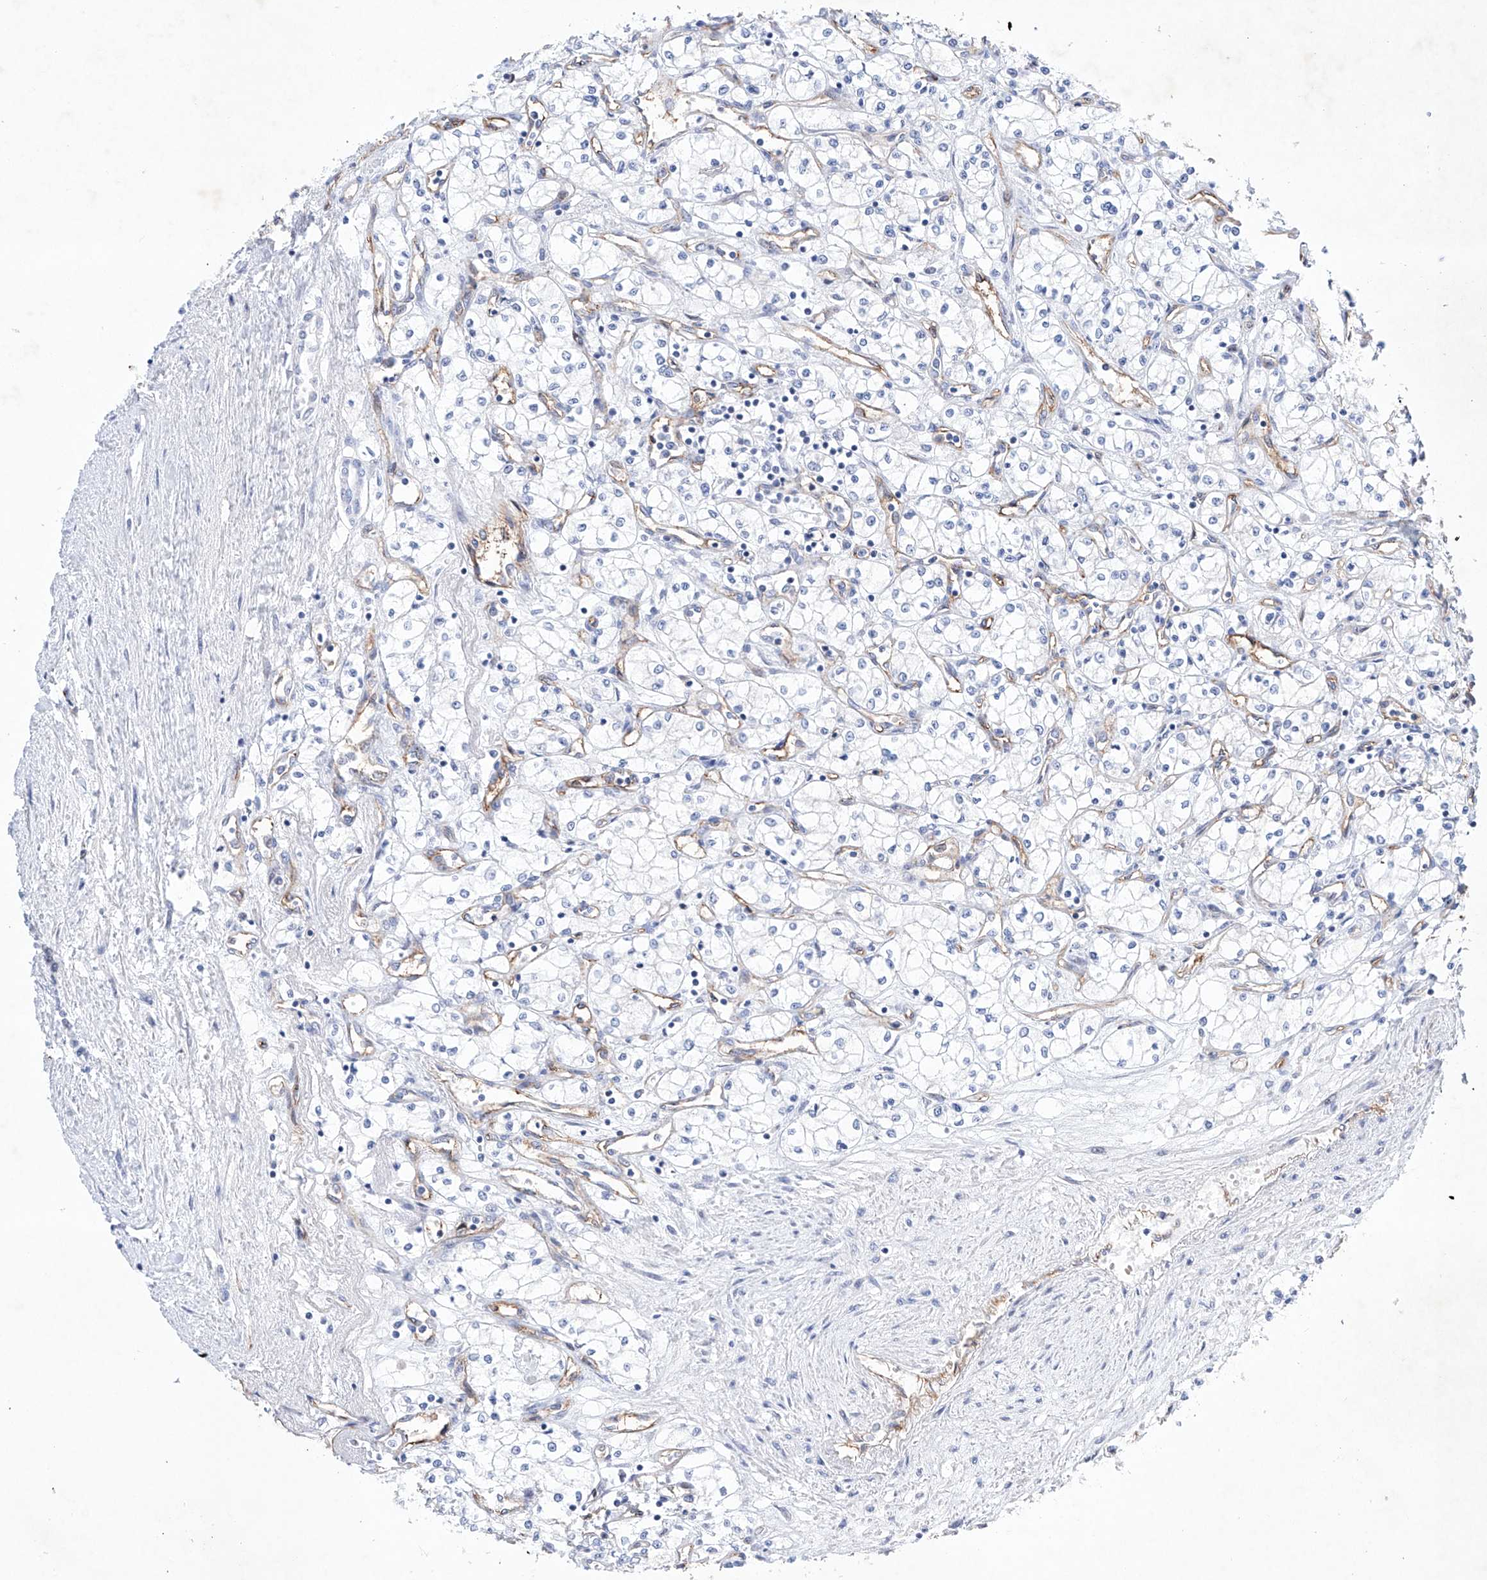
{"staining": {"intensity": "negative", "quantity": "none", "location": "none"}, "tissue": "renal cancer", "cell_type": "Tumor cells", "image_type": "cancer", "snomed": [{"axis": "morphology", "description": "Adenocarcinoma, NOS"}, {"axis": "topography", "description": "Kidney"}], "caption": "High magnification brightfield microscopy of renal adenocarcinoma stained with DAB (3,3'-diaminobenzidine) (brown) and counterstained with hematoxylin (blue): tumor cells show no significant staining. (Immunohistochemistry, brightfield microscopy, high magnification).", "gene": "ETV7", "patient": {"sex": "male", "age": 59}}